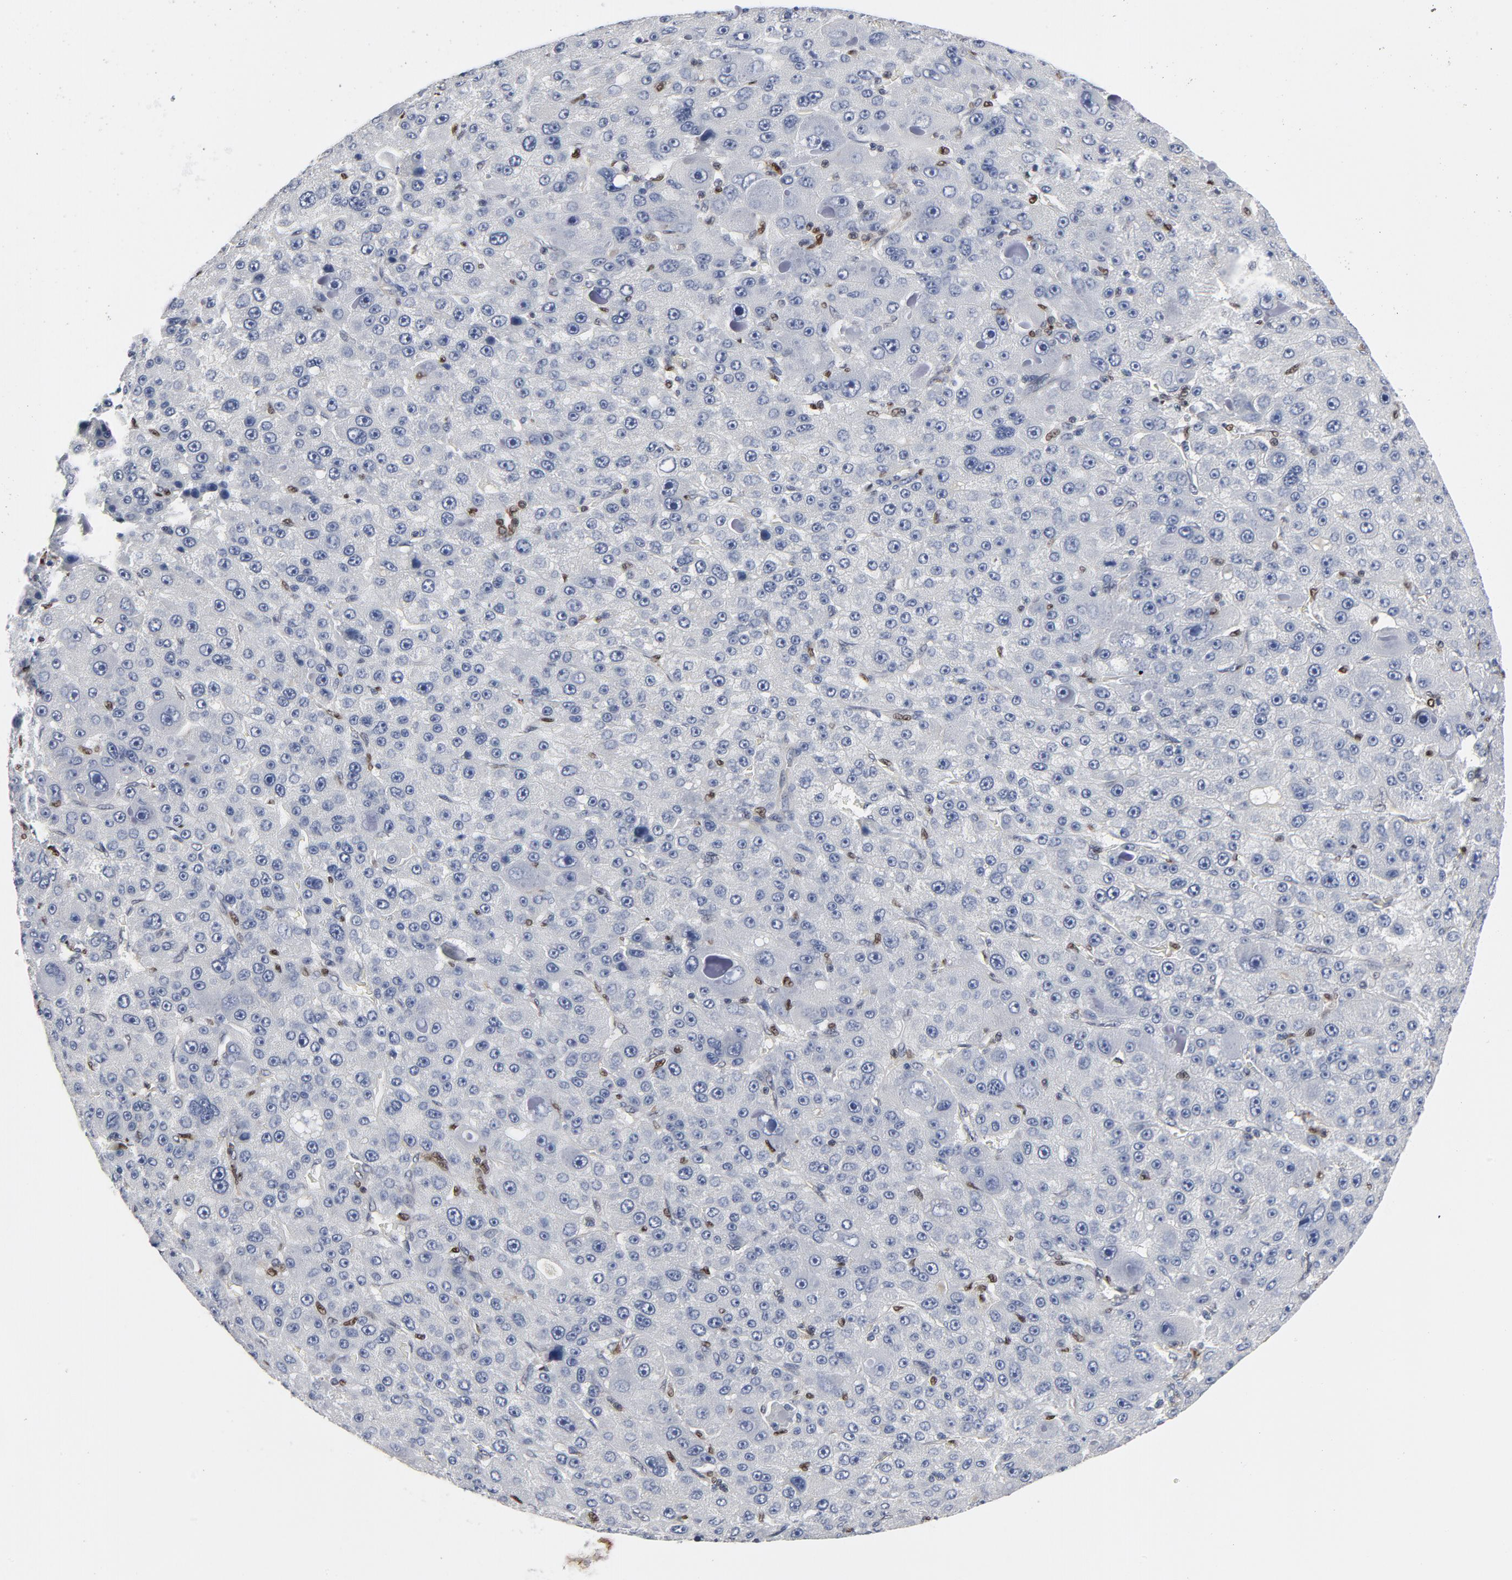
{"staining": {"intensity": "negative", "quantity": "none", "location": "none"}, "tissue": "liver cancer", "cell_type": "Tumor cells", "image_type": "cancer", "snomed": [{"axis": "morphology", "description": "Carcinoma, Hepatocellular, NOS"}, {"axis": "topography", "description": "Liver"}], "caption": "Tumor cells show no significant positivity in liver cancer.", "gene": "NFKB1", "patient": {"sex": "male", "age": 76}}